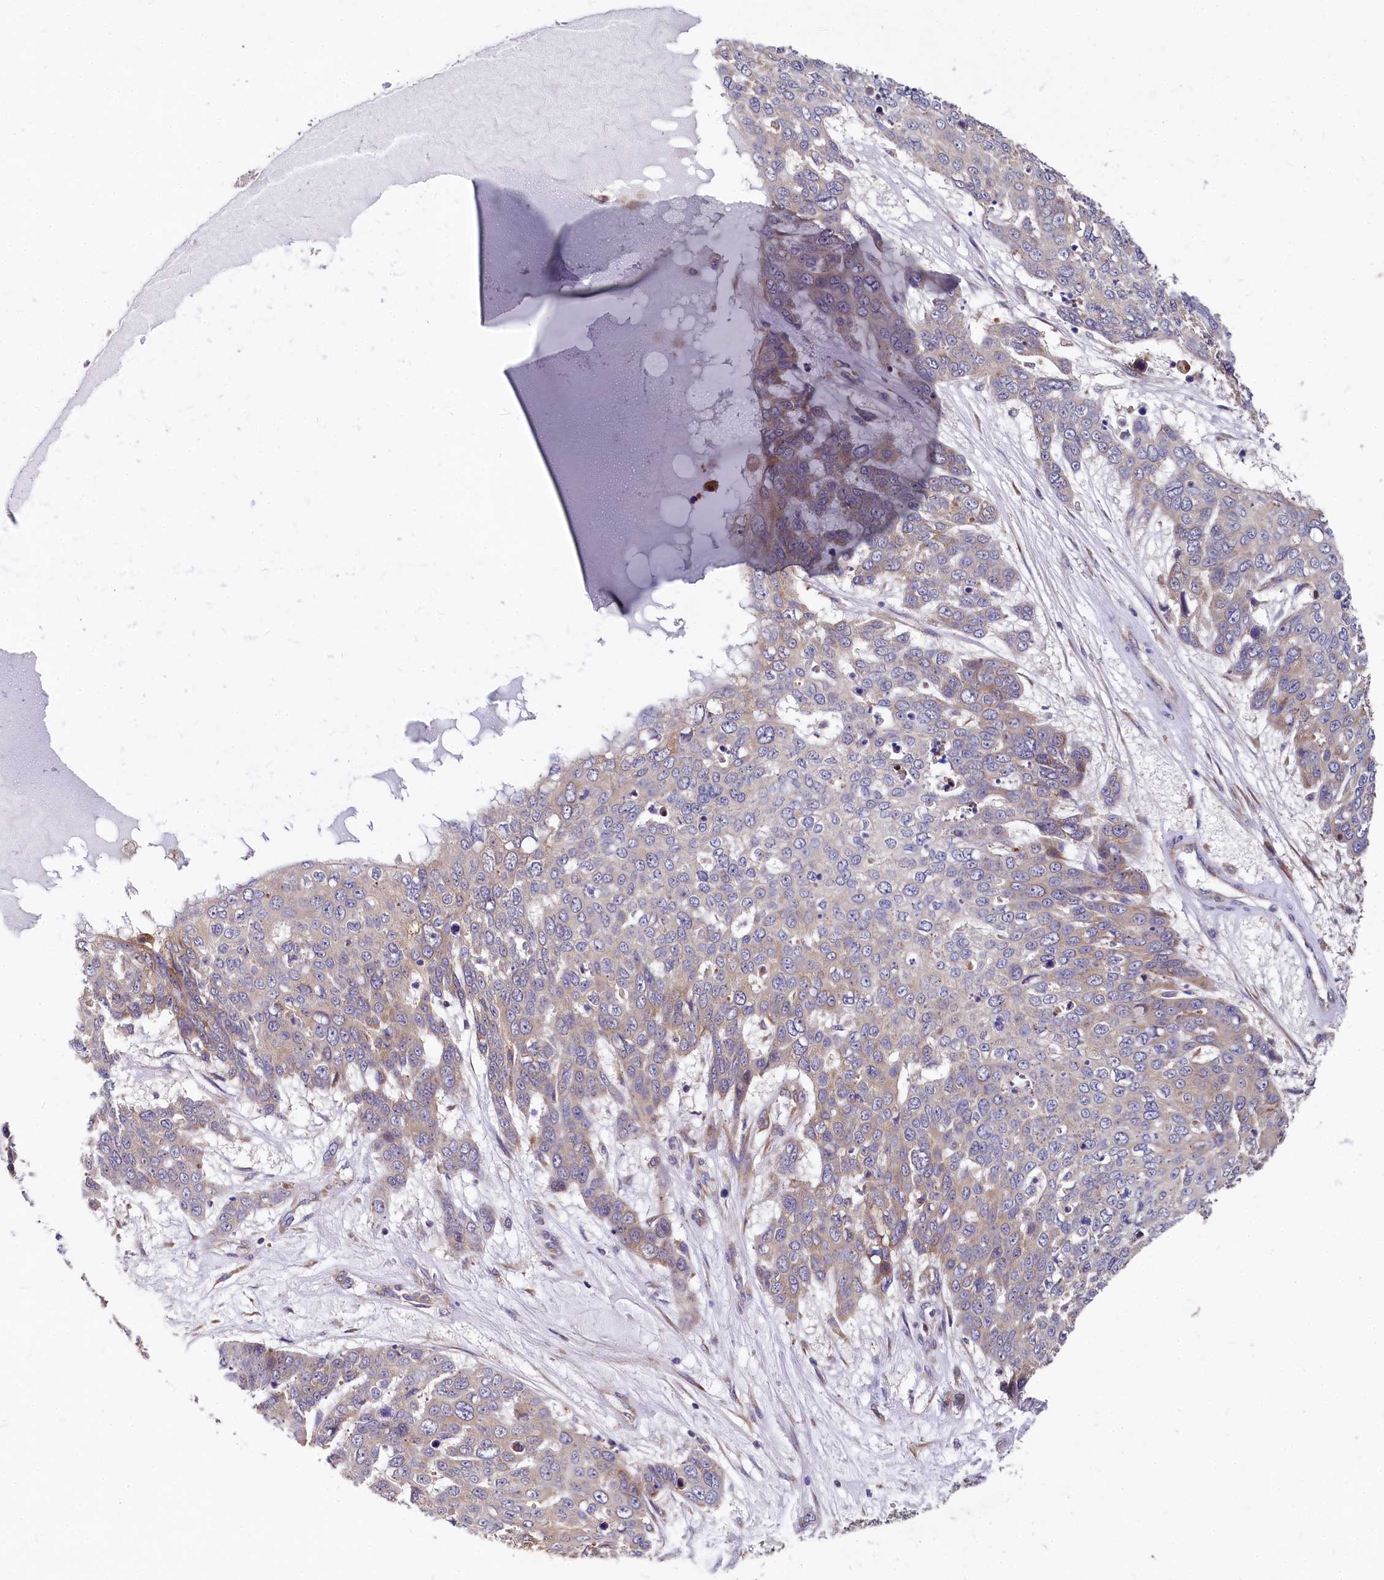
{"staining": {"intensity": "weak", "quantity": "25%-75%", "location": "cytoplasmic/membranous"}, "tissue": "skin cancer", "cell_type": "Tumor cells", "image_type": "cancer", "snomed": [{"axis": "morphology", "description": "Squamous cell carcinoma, NOS"}, {"axis": "topography", "description": "Skin"}], "caption": "Weak cytoplasmic/membranous staining for a protein is seen in approximately 25%-75% of tumor cells of skin cancer using immunohistochemistry (IHC).", "gene": "EIF2B2", "patient": {"sex": "male", "age": 71}}